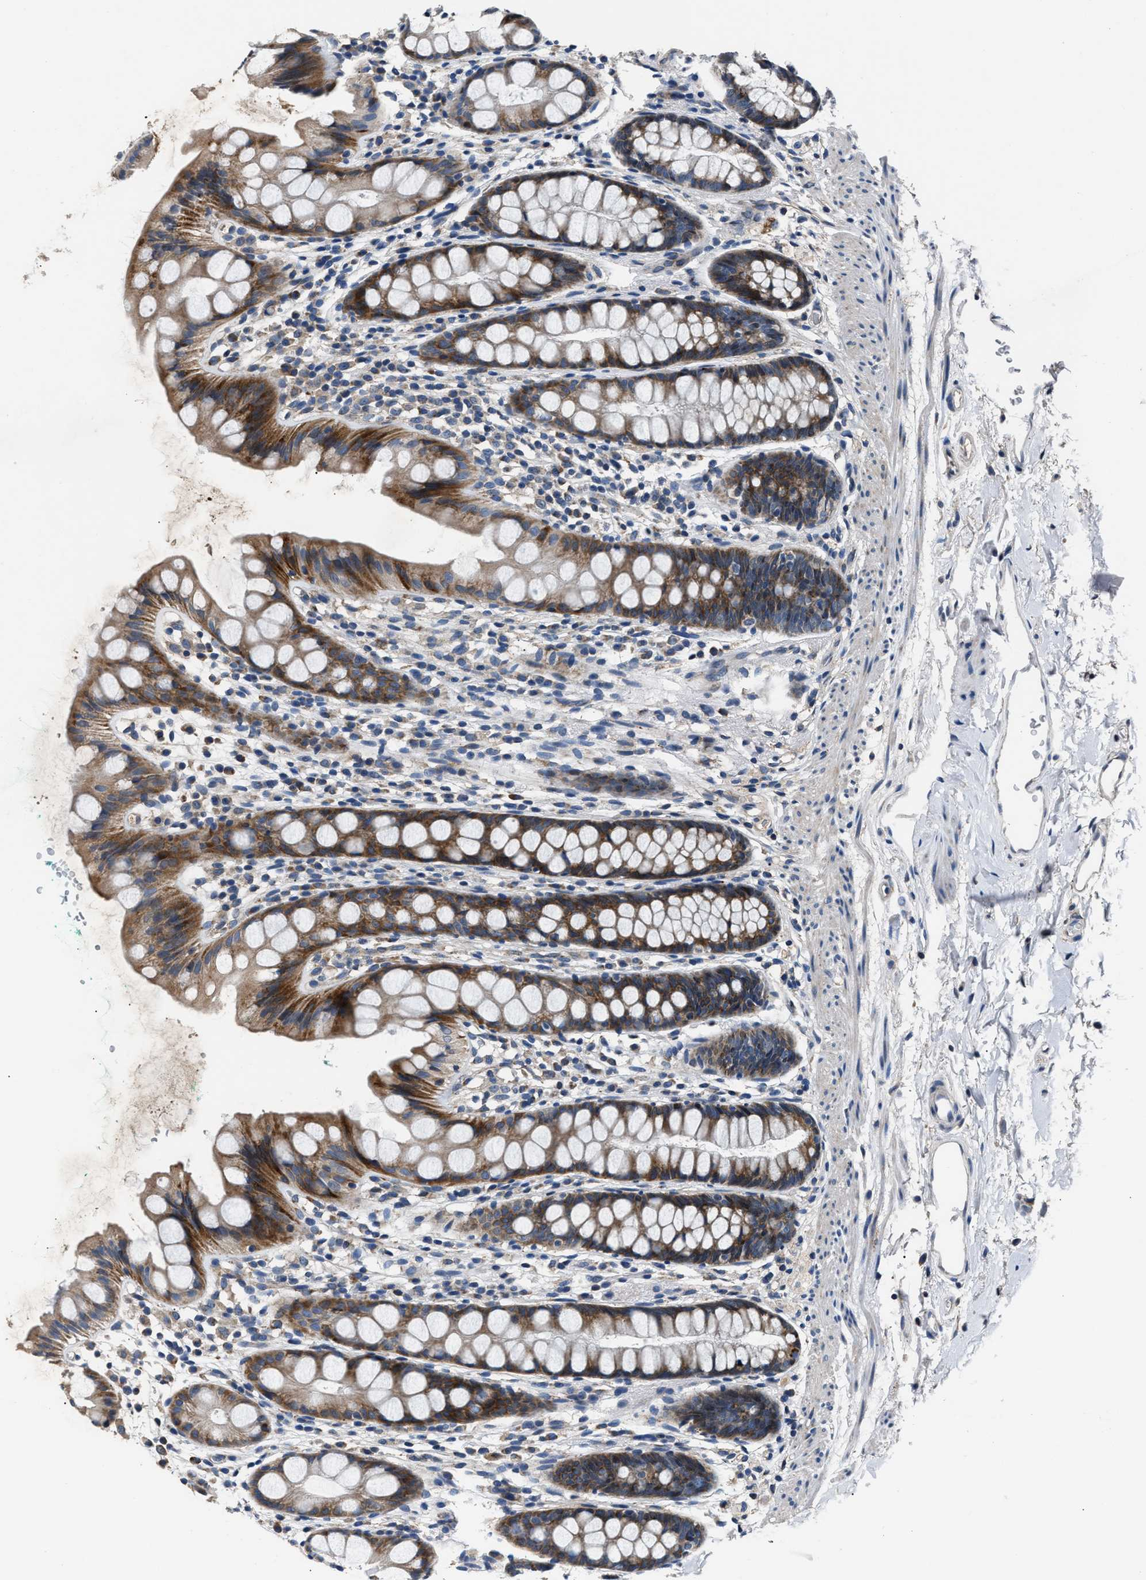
{"staining": {"intensity": "strong", "quantity": "25%-75%", "location": "cytoplasmic/membranous"}, "tissue": "rectum", "cell_type": "Glandular cells", "image_type": "normal", "snomed": [{"axis": "morphology", "description": "Normal tissue, NOS"}, {"axis": "topography", "description": "Rectum"}], "caption": "Rectum was stained to show a protein in brown. There is high levels of strong cytoplasmic/membranous expression in approximately 25%-75% of glandular cells. The protein is stained brown, and the nuclei are stained in blue (DAB (3,3'-diaminobenzidine) IHC with brightfield microscopy, high magnification).", "gene": "DNAJC24", "patient": {"sex": "female", "age": 65}}